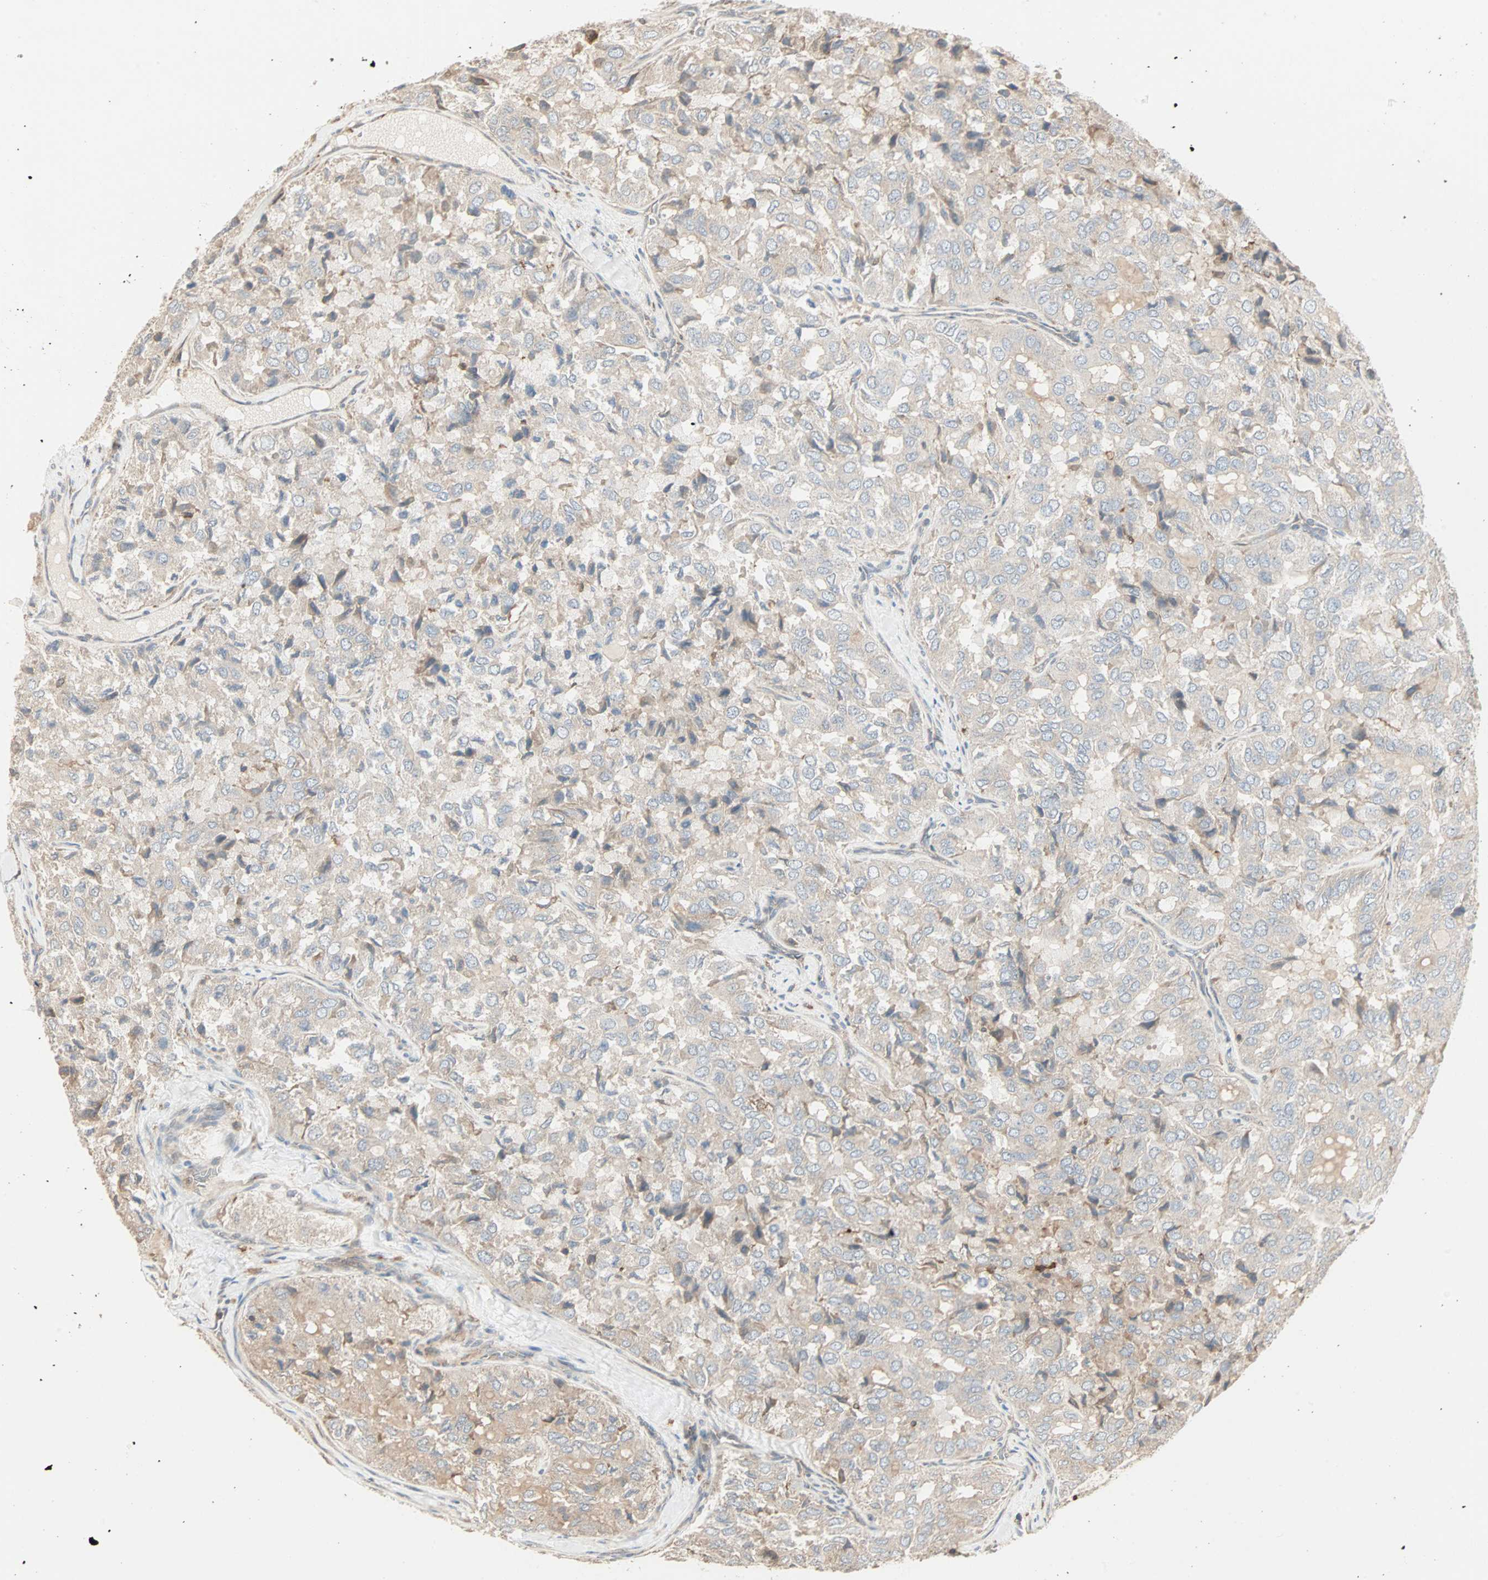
{"staining": {"intensity": "weak", "quantity": ">75%", "location": "cytoplasmic/membranous"}, "tissue": "thyroid cancer", "cell_type": "Tumor cells", "image_type": "cancer", "snomed": [{"axis": "morphology", "description": "Follicular adenoma carcinoma, NOS"}, {"axis": "topography", "description": "Thyroid gland"}], "caption": "IHC image of neoplastic tissue: follicular adenoma carcinoma (thyroid) stained using immunohistochemistry exhibits low levels of weak protein expression localized specifically in the cytoplasmic/membranous of tumor cells, appearing as a cytoplasmic/membranous brown color.", "gene": "GNAI2", "patient": {"sex": "male", "age": 75}}